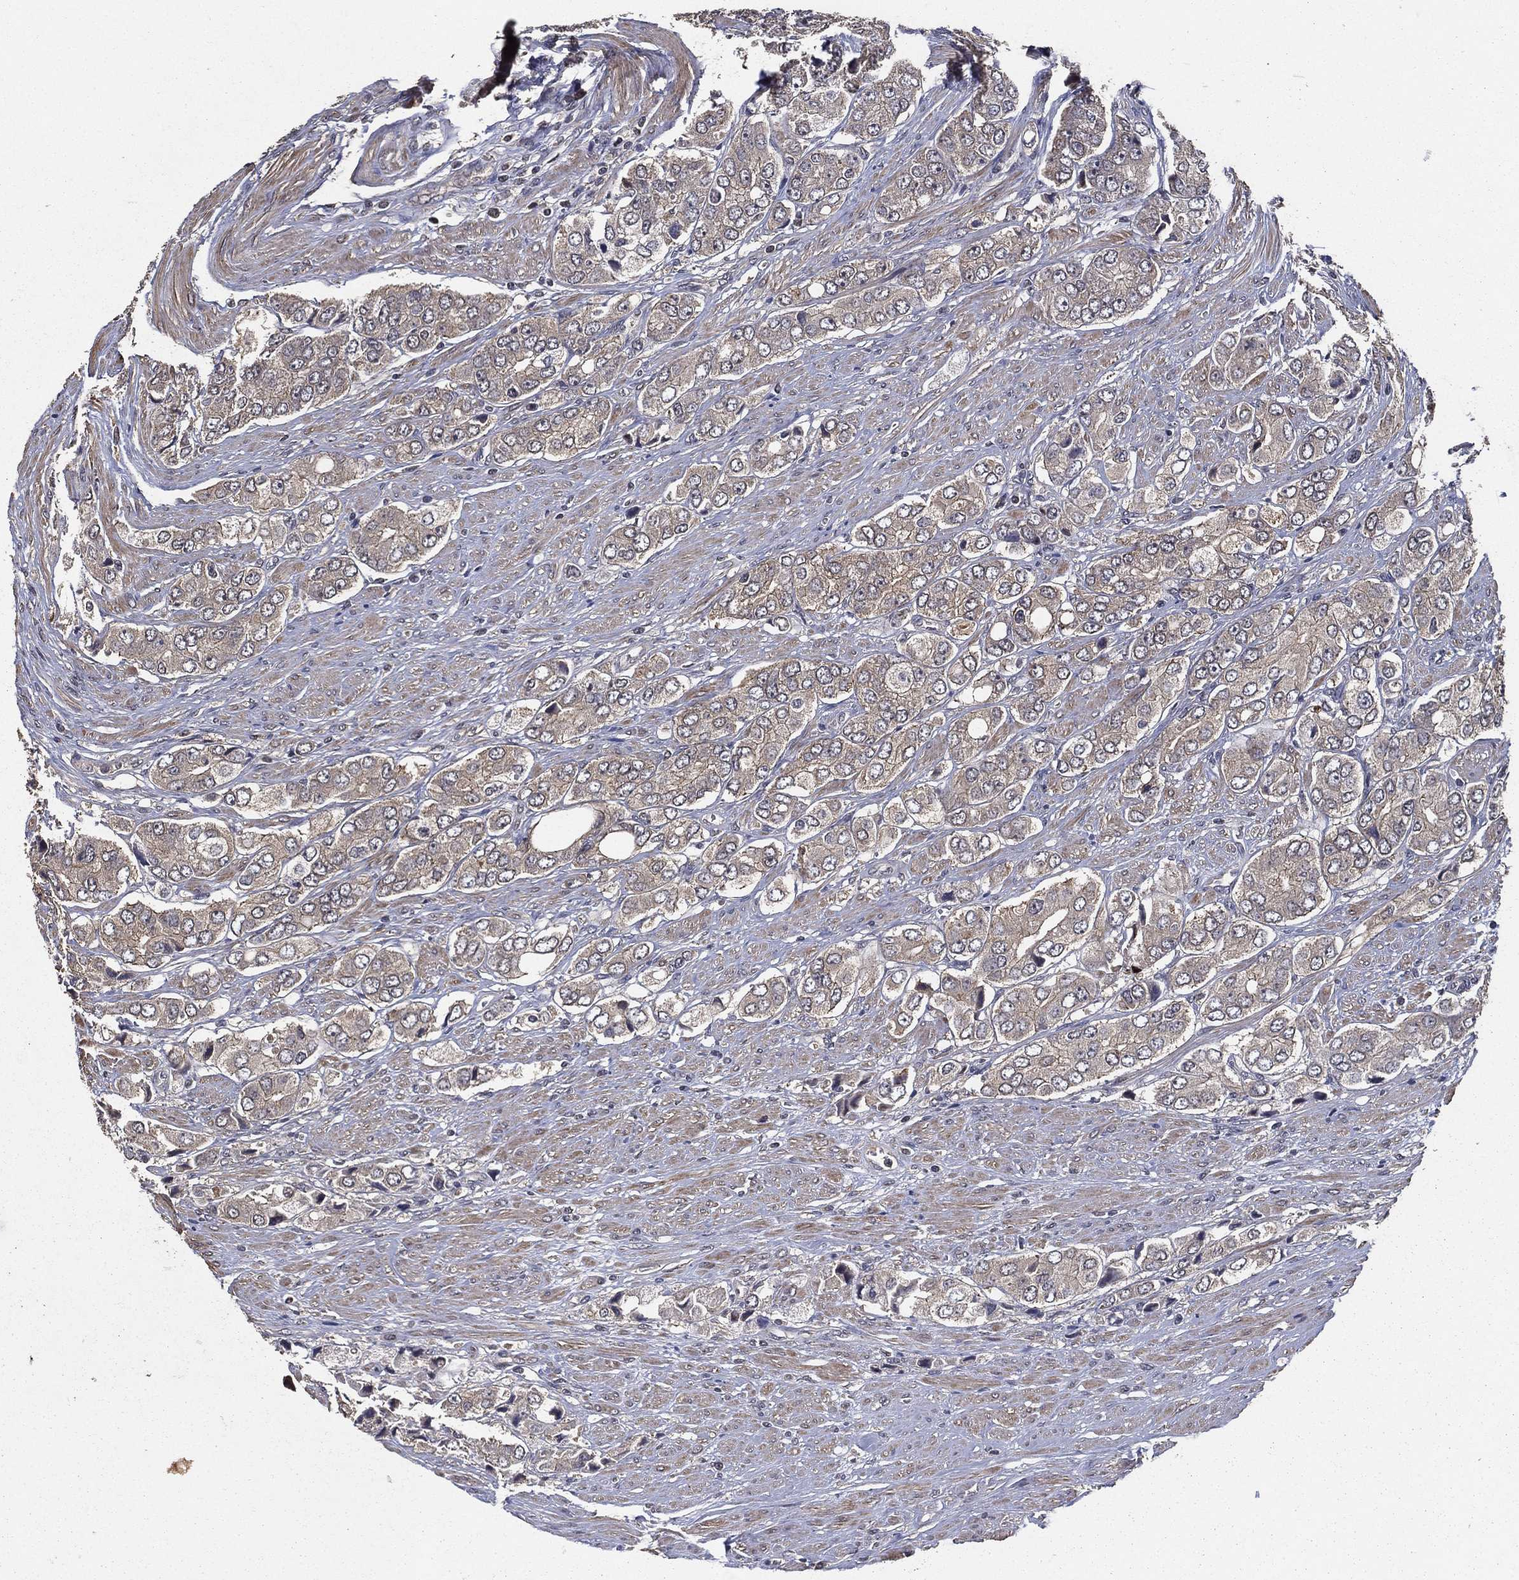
{"staining": {"intensity": "strong", "quantity": "25%-75%", "location": "cytoplasmic/membranous"}, "tissue": "prostate cancer", "cell_type": "Tumor cells", "image_type": "cancer", "snomed": [{"axis": "morphology", "description": "Adenocarcinoma, Low grade"}, {"axis": "topography", "description": "Prostate"}], "caption": "Tumor cells show strong cytoplasmic/membranous expression in approximately 25%-75% of cells in low-grade adenocarcinoma (prostate).", "gene": "PCNT", "patient": {"sex": "male", "age": 69}}